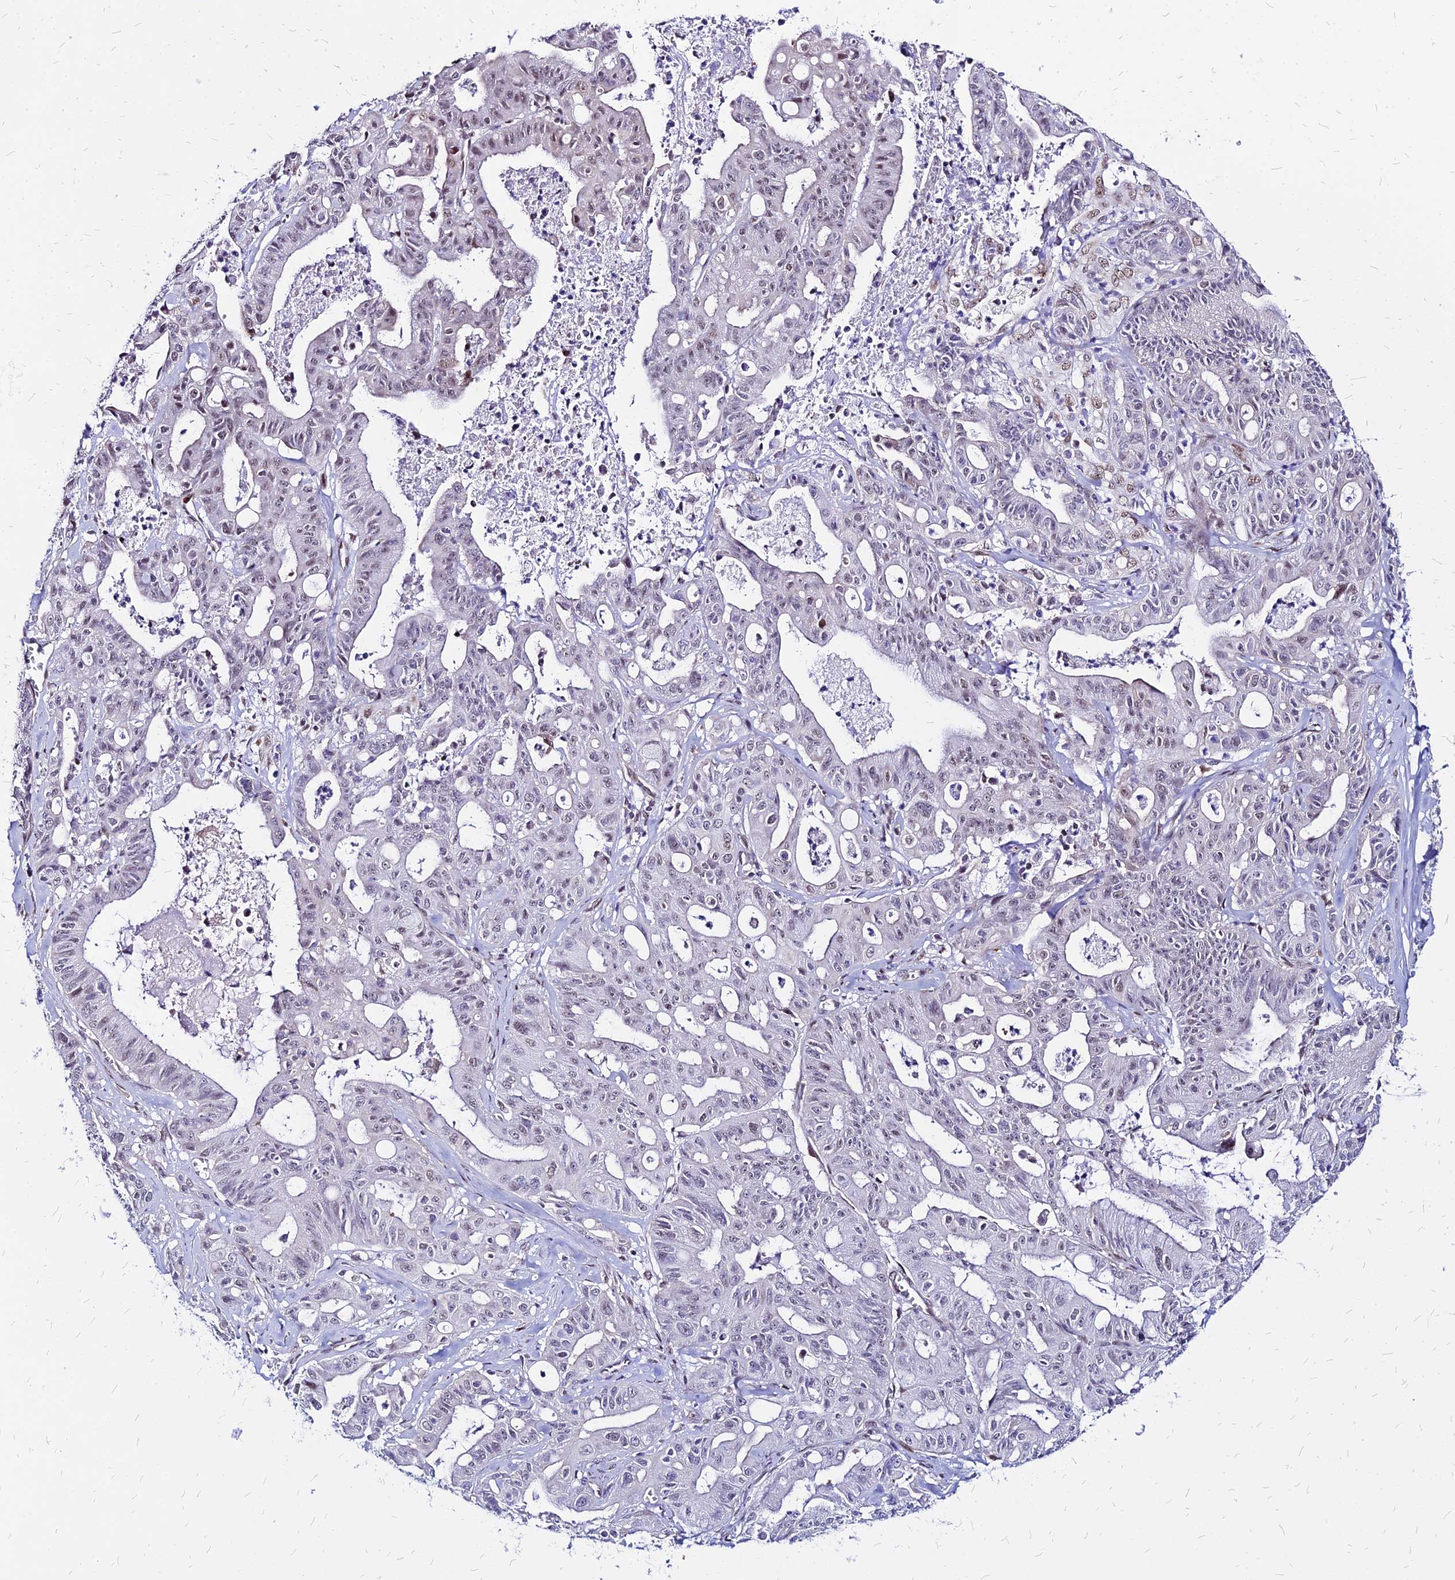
{"staining": {"intensity": "negative", "quantity": "none", "location": "none"}, "tissue": "ovarian cancer", "cell_type": "Tumor cells", "image_type": "cancer", "snomed": [{"axis": "morphology", "description": "Cystadenocarcinoma, mucinous, NOS"}, {"axis": "topography", "description": "Ovary"}], "caption": "Tumor cells are negative for brown protein staining in mucinous cystadenocarcinoma (ovarian).", "gene": "FDX2", "patient": {"sex": "female", "age": 70}}